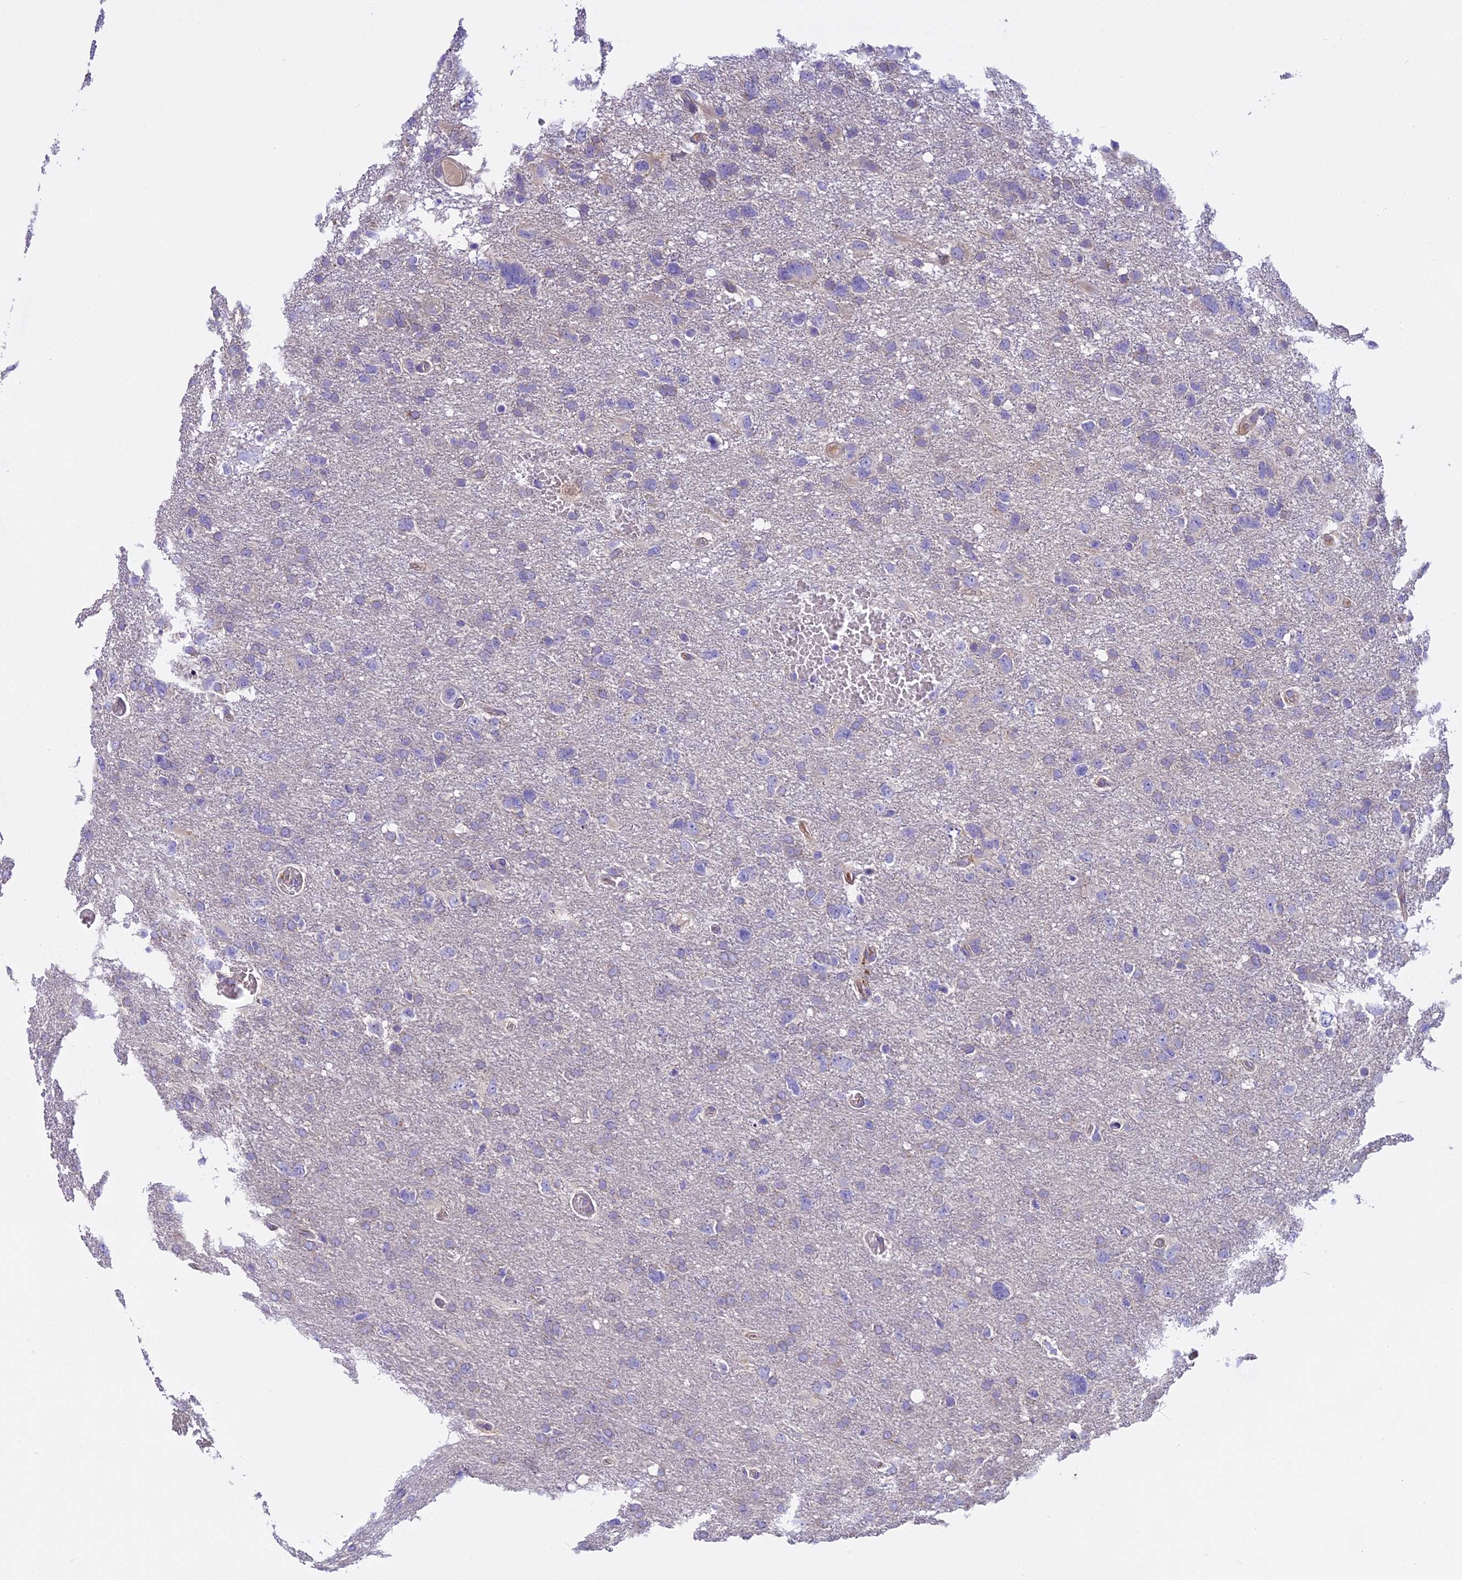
{"staining": {"intensity": "negative", "quantity": "none", "location": "none"}, "tissue": "glioma", "cell_type": "Tumor cells", "image_type": "cancer", "snomed": [{"axis": "morphology", "description": "Glioma, malignant, High grade"}, {"axis": "topography", "description": "Brain"}], "caption": "IHC photomicrograph of neoplastic tissue: human glioma stained with DAB (3,3'-diaminobenzidine) shows no significant protein staining in tumor cells.", "gene": "FAM98C", "patient": {"sex": "male", "age": 61}}